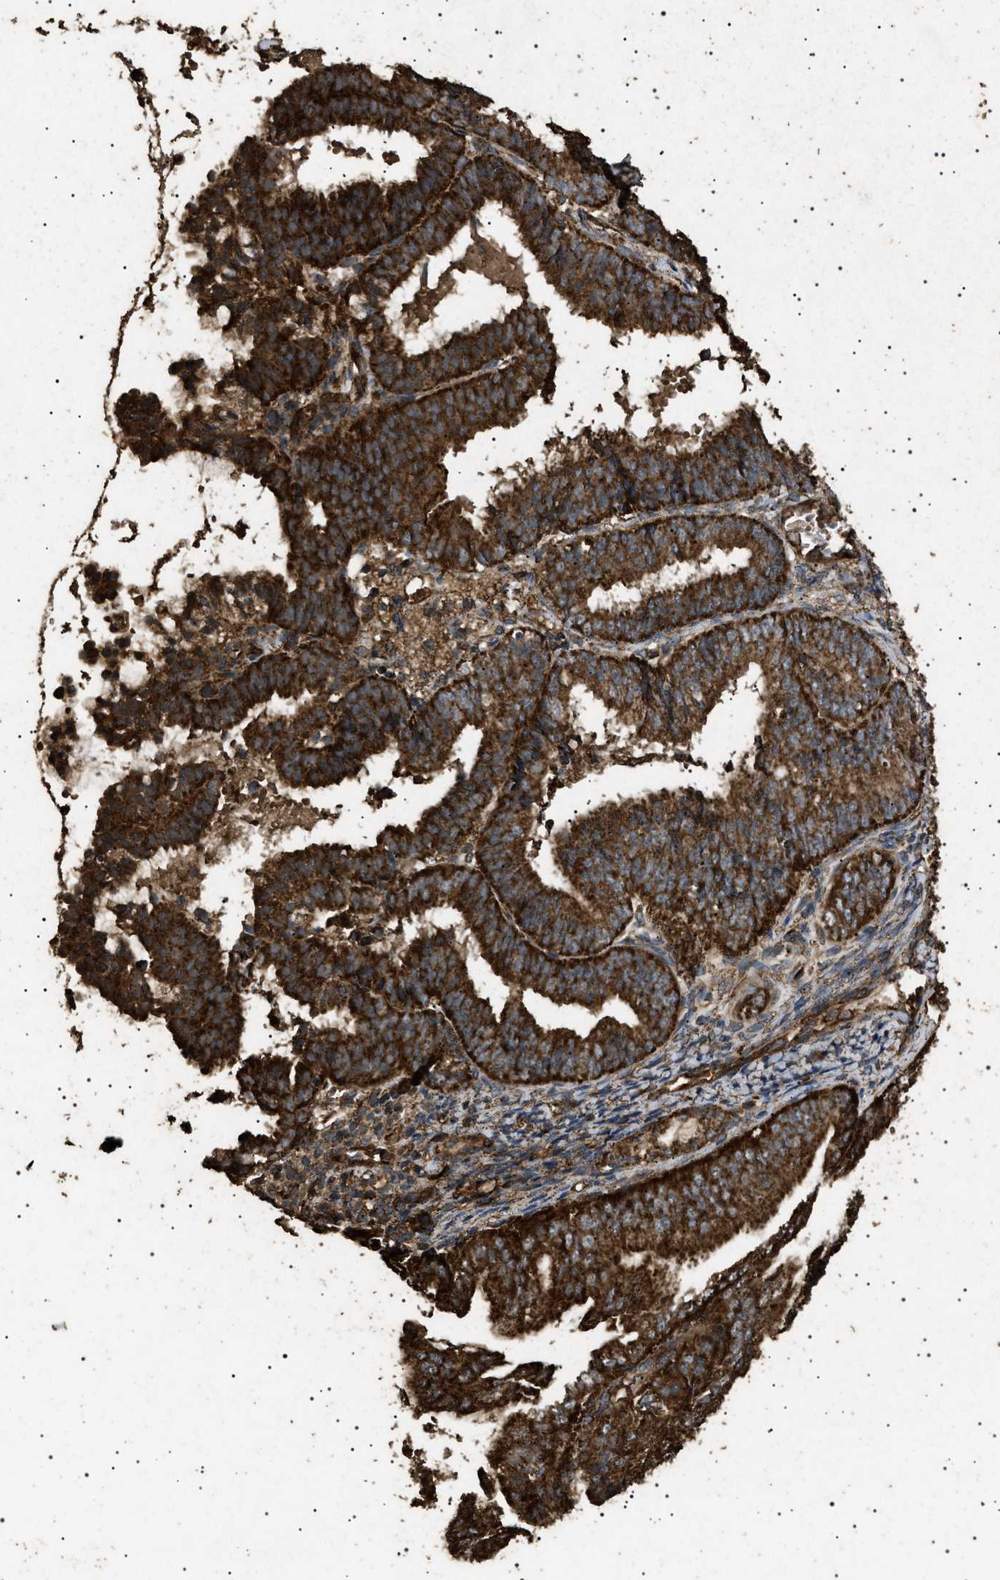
{"staining": {"intensity": "strong", "quantity": ">75%", "location": "cytoplasmic/membranous"}, "tissue": "endometrial cancer", "cell_type": "Tumor cells", "image_type": "cancer", "snomed": [{"axis": "morphology", "description": "Adenocarcinoma, NOS"}, {"axis": "topography", "description": "Endometrium"}], "caption": "Protein expression analysis of endometrial adenocarcinoma shows strong cytoplasmic/membranous positivity in approximately >75% of tumor cells.", "gene": "CYRIA", "patient": {"sex": "female", "age": 63}}